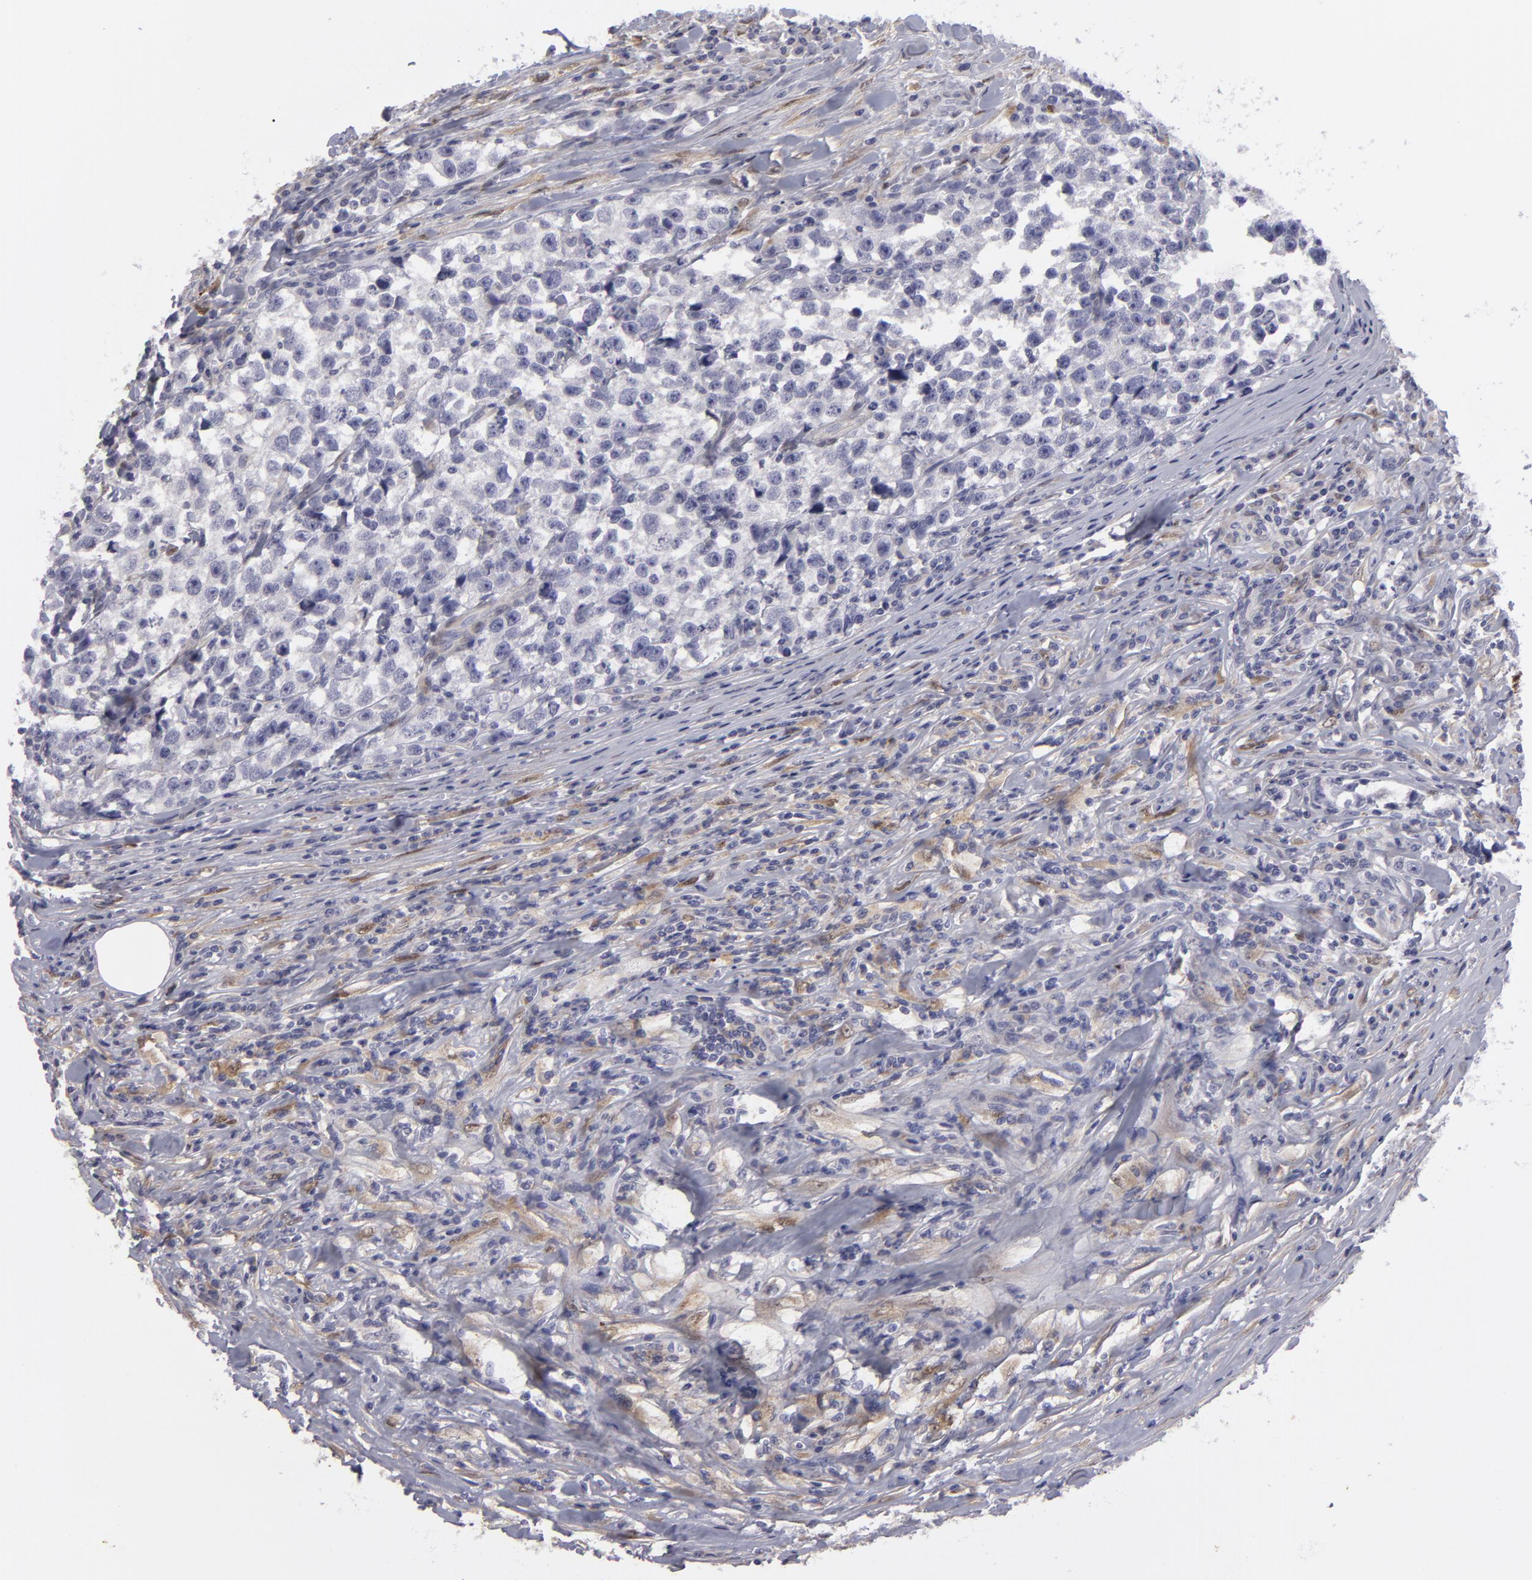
{"staining": {"intensity": "negative", "quantity": "none", "location": "none"}, "tissue": "testis cancer", "cell_type": "Tumor cells", "image_type": "cancer", "snomed": [{"axis": "morphology", "description": "Seminoma, NOS"}, {"axis": "morphology", "description": "Carcinoma, Embryonal, NOS"}, {"axis": "topography", "description": "Testis"}], "caption": "DAB (3,3'-diaminobenzidine) immunohistochemical staining of human testis seminoma shows no significant staining in tumor cells.", "gene": "EFS", "patient": {"sex": "male", "age": 30}}